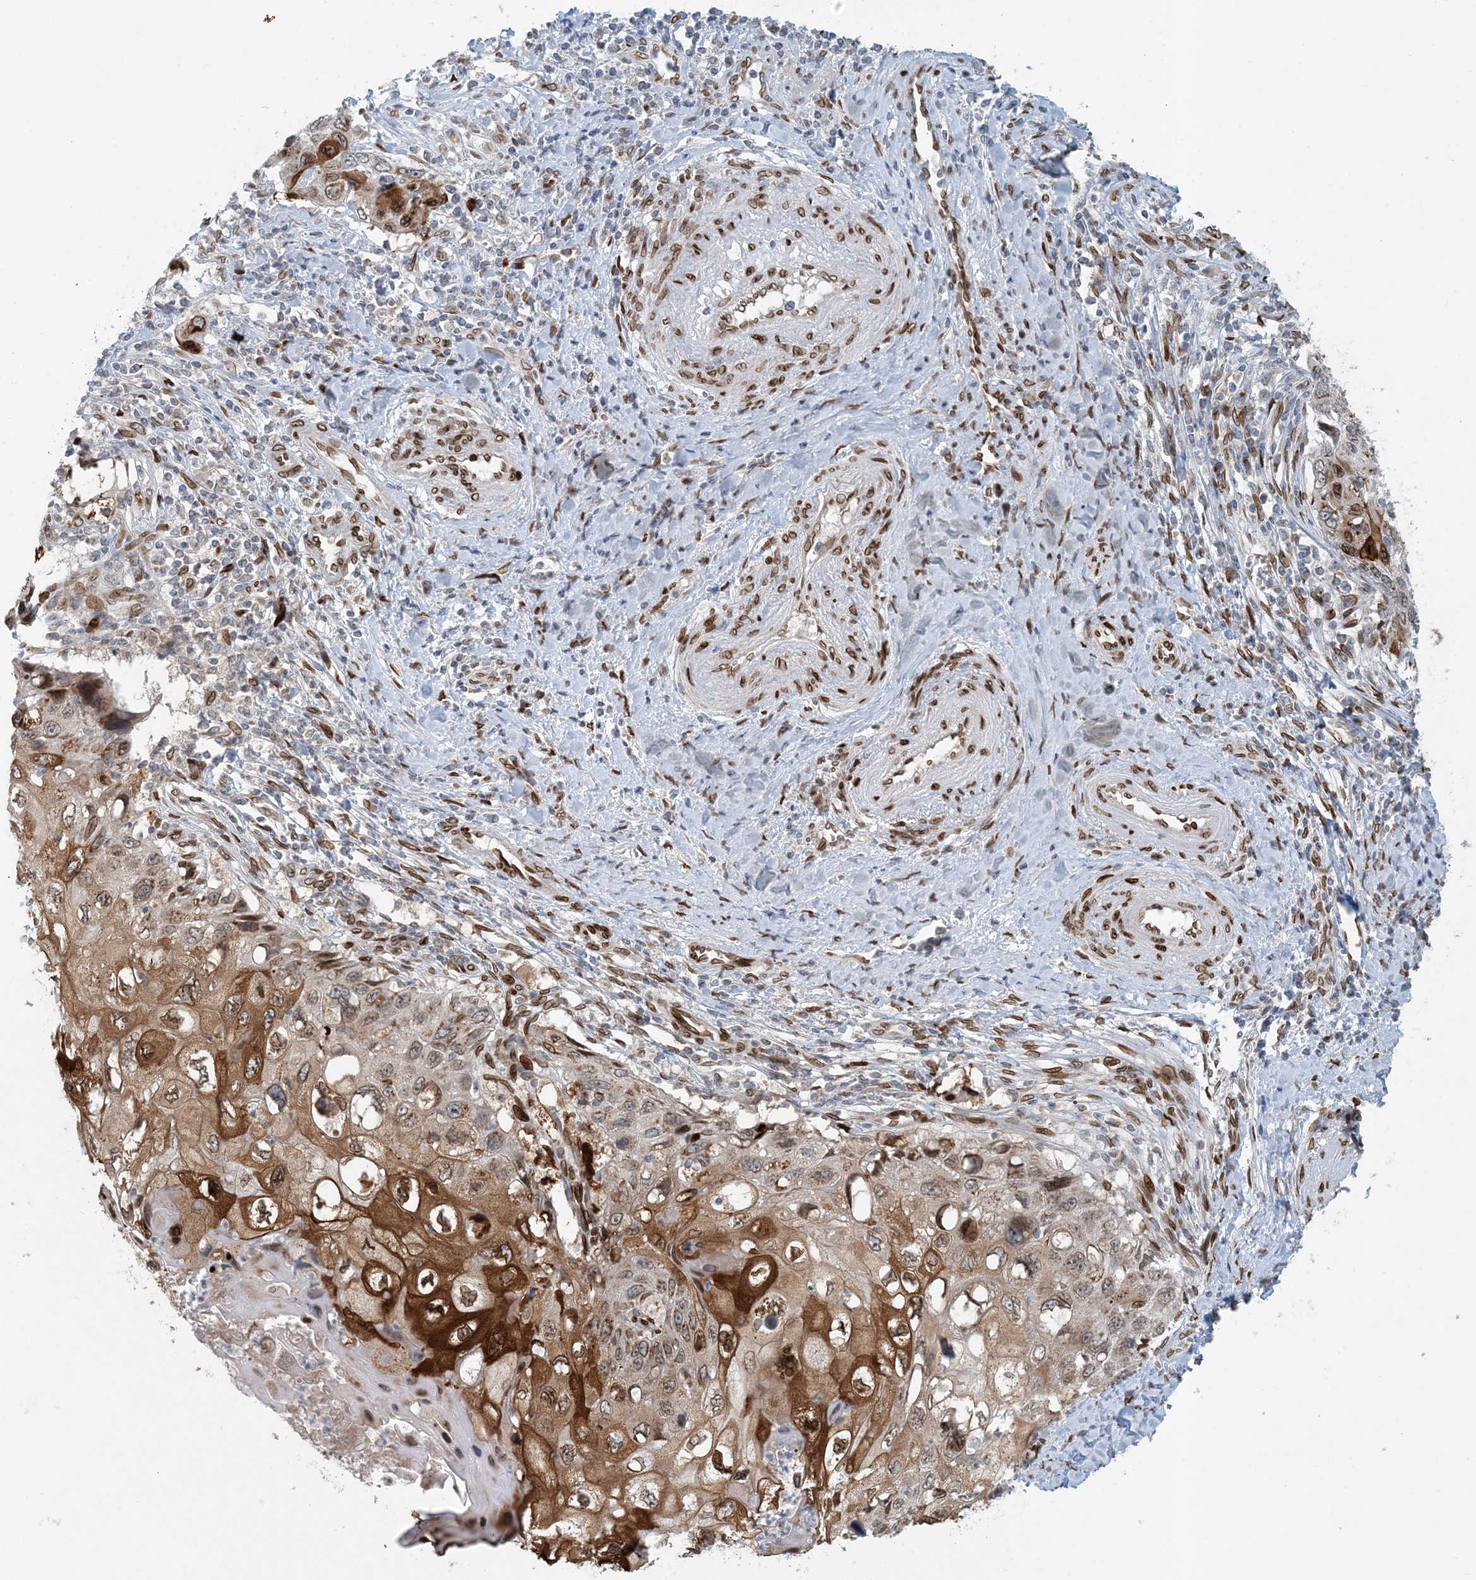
{"staining": {"intensity": "strong", "quantity": "25%-75%", "location": "cytoplasmic/membranous,nuclear"}, "tissue": "cervical cancer", "cell_type": "Tumor cells", "image_type": "cancer", "snomed": [{"axis": "morphology", "description": "Squamous cell carcinoma, NOS"}, {"axis": "topography", "description": "Cervix"}], "caption": "There is high levels of strong cytoplasmic/membranous and nuclear staining in tumor cells of cervical squamous cell carcinoma, as demonstrated by immunohistochemical staining (brown color).", "gene": "SLC35A2", "patient": {"sex": "female", "age": 70}}